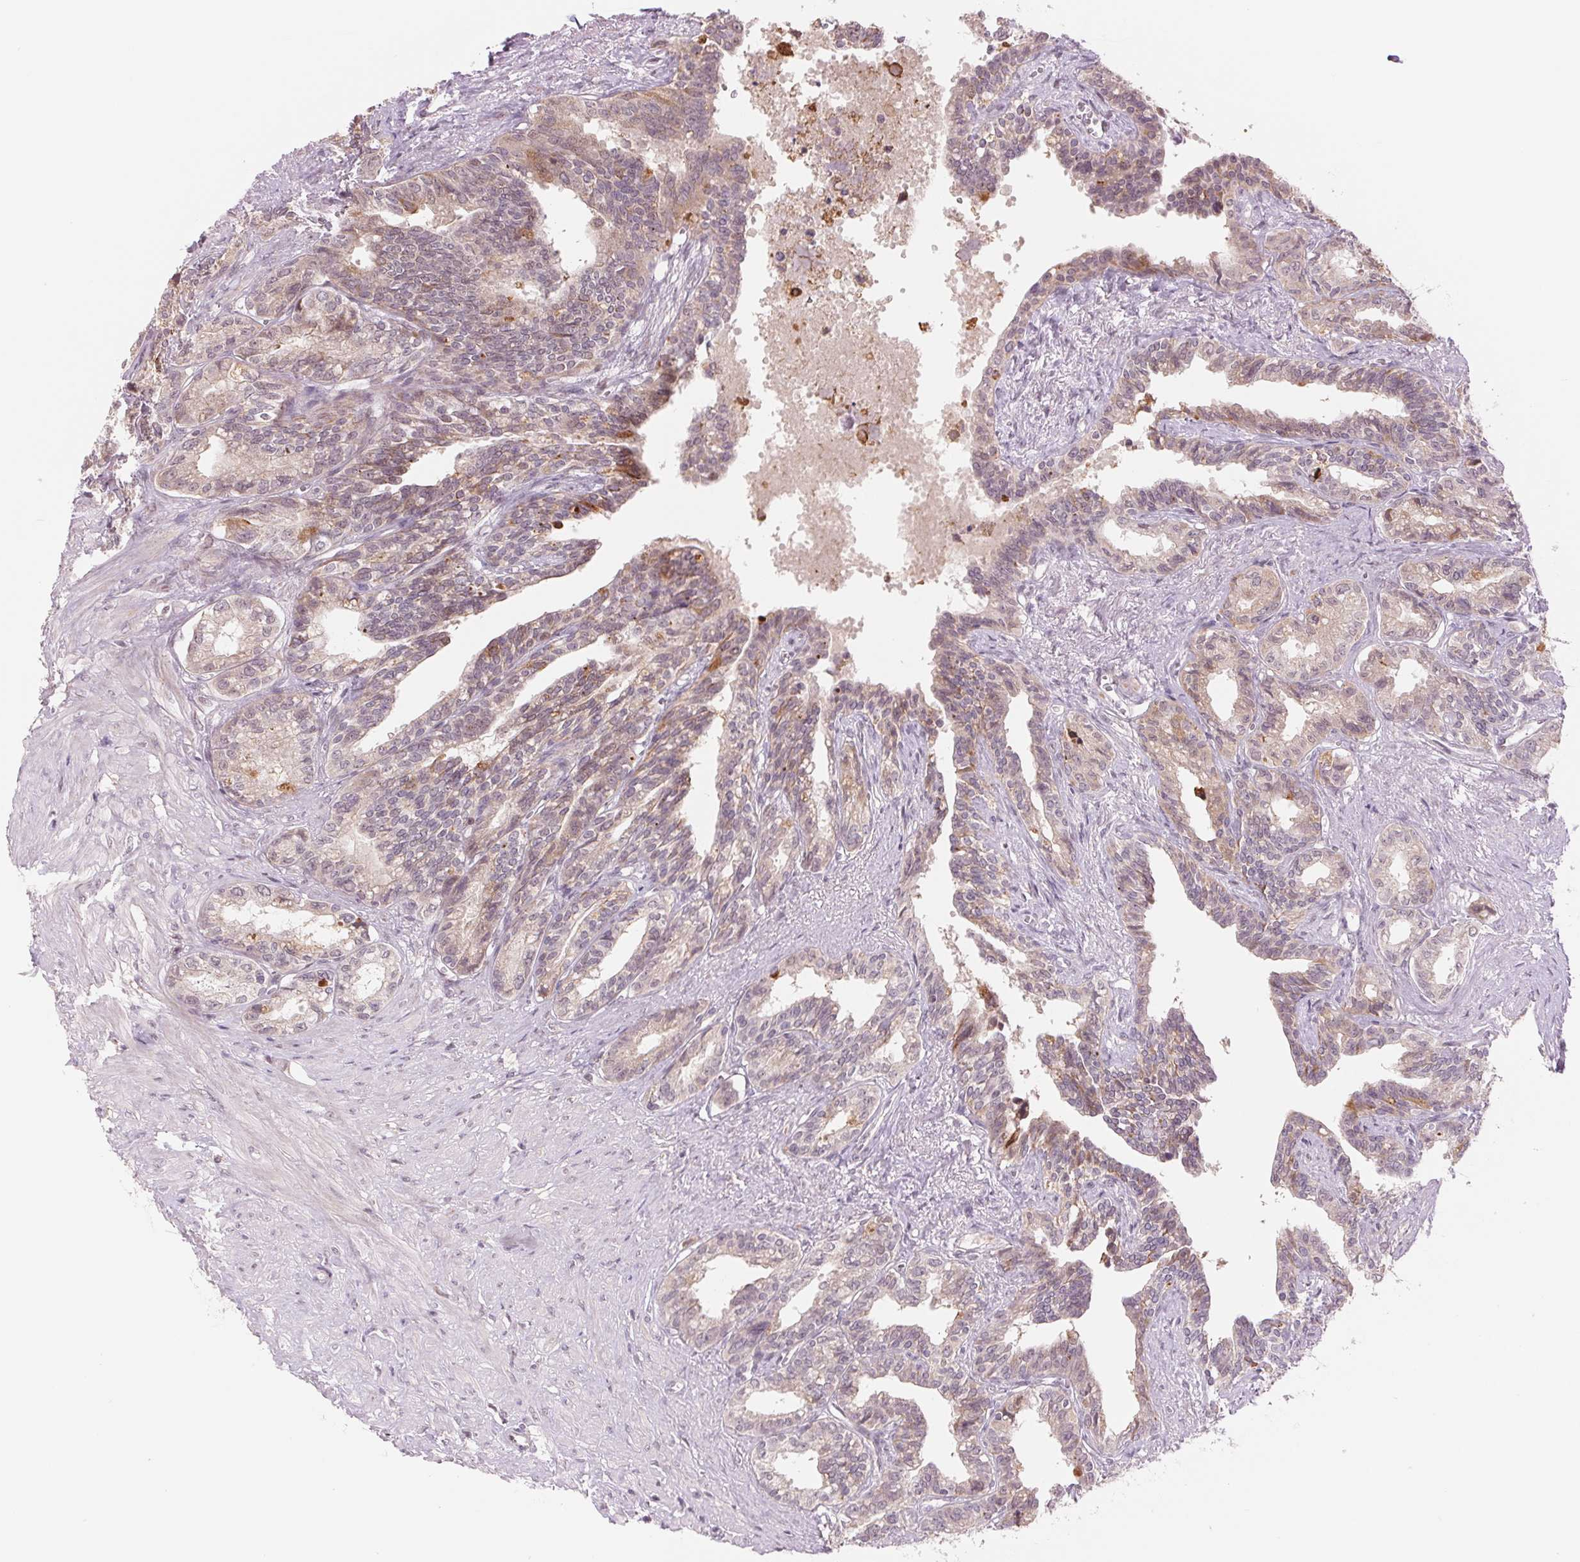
{"staining": {"intensity": "moderate", "quantity": "<25%", "location": "cytoplasmic/membranous"}, "tissue": "seminal vesicle", "cell_type": "Glandular cells", "image_type": "normal", "snomed": [{"axis": "morphology", "description": "Normal tissue, NOS"}, {"axis": "morphology", "description": "Urothelial carcinoma, NOS"}, {"axis": "topography", "description": "Urinary bladder"}, {"axis": "topography", "description": "Seminal veicle"}], "caption": "Unremarkable seminal vesicle demonstrates moderate cytoplasmic/membranous expression in approximately <25% of glandular cells, visualized by immunohistochemistry.", "gene": "ARHGAP32", "patient": {"sex": "male", "age": 76}}